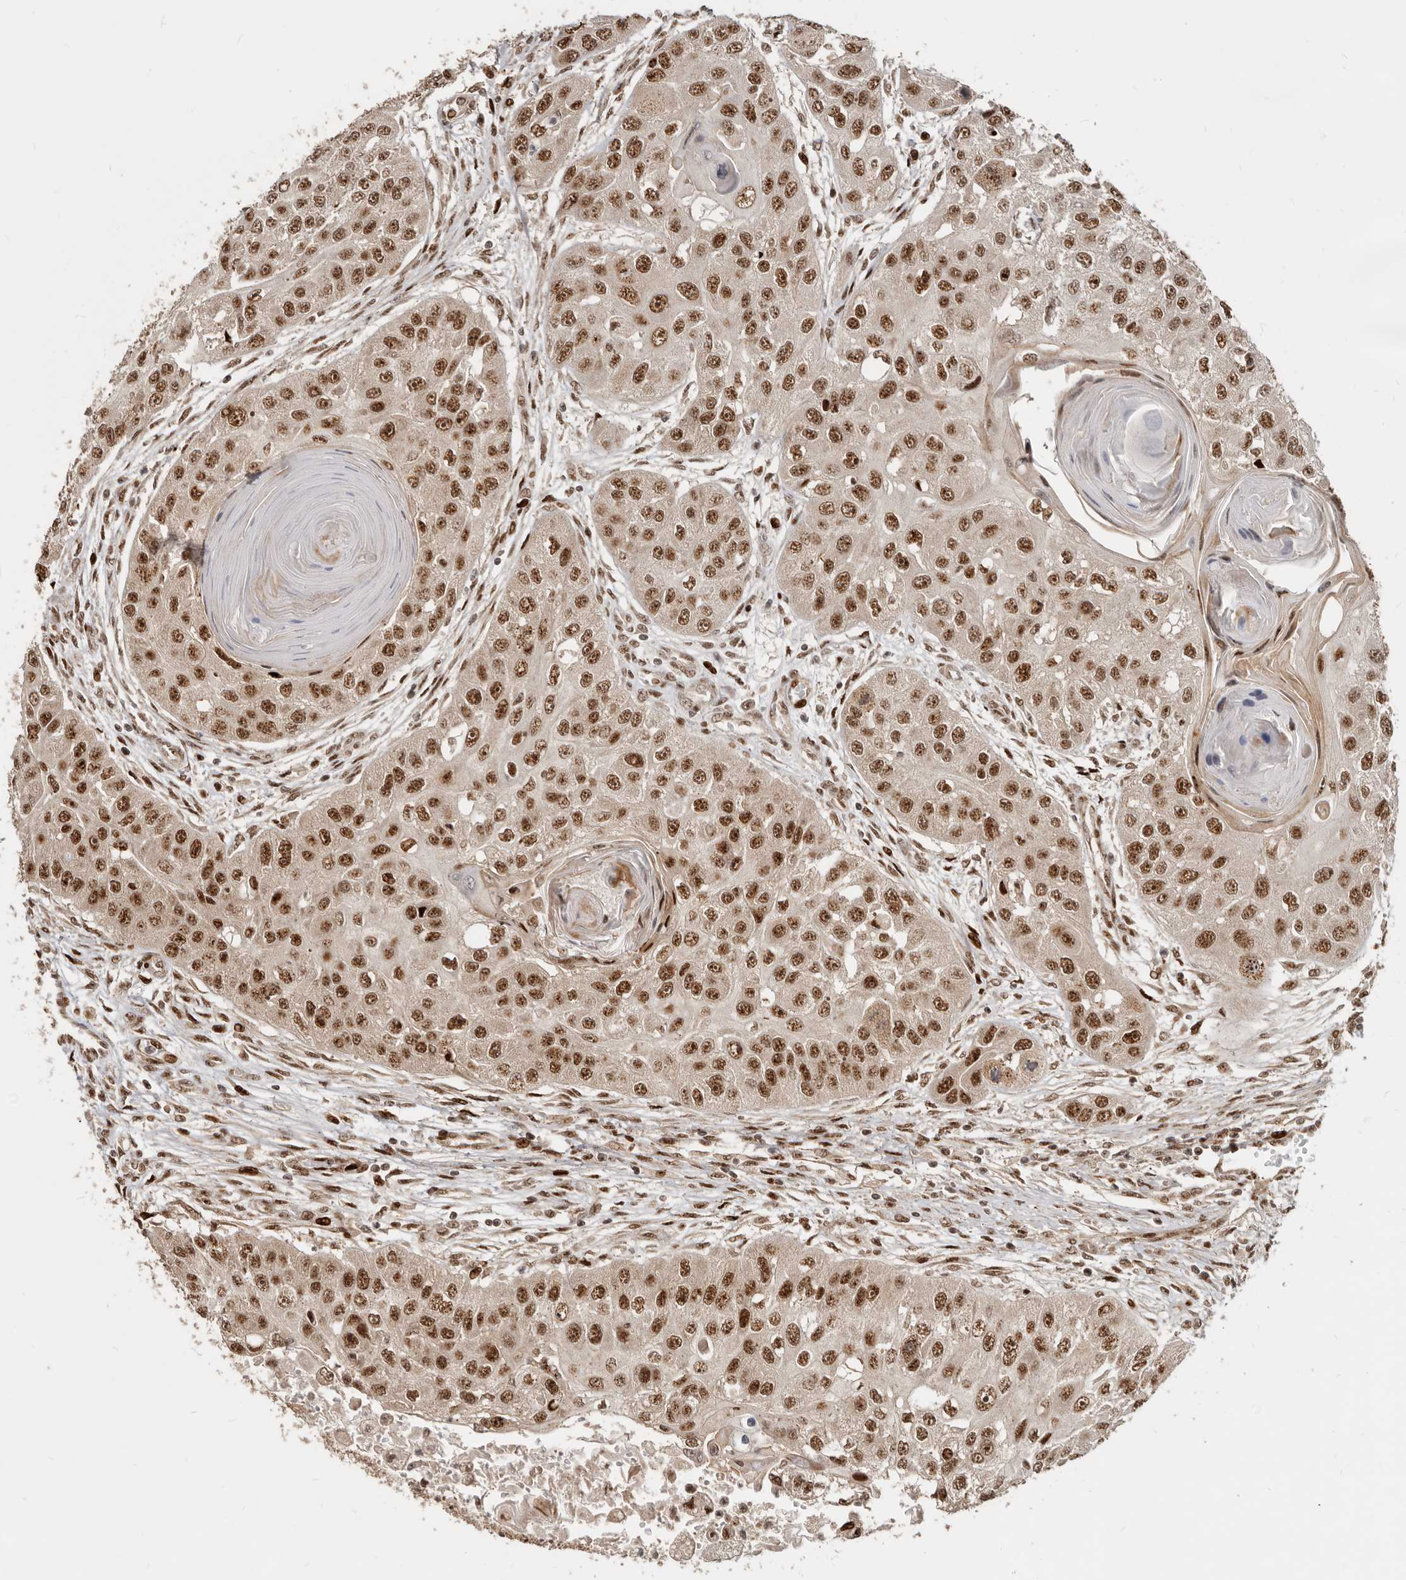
{"staining": {"intensity": "moderate", "quantity": ">75%", "location": "nuclear"}, "tissue": "head and neck cancer", "cell_type": "Tumor cells", "image_type": "cancer", "snomed": [{"axis": "morphology", "description": "Normal tissue, NOS"}, {"axis": "morphology", "description": "Squamous cell carcinoma, NOS"}, {"axis": "topography", "description": "Skeletal muscle"}, {"axis": "topography", "description": "Head-Neck"}], "caption": "This photomicrograph reveals IHC staining of squamous cell carcinoma (head and neck), with medium moderate nuclear expression in approximately >75% of tumor cells.", "gene": "GPBP1L1", "patient": {"sex": "male", "age": 51}}